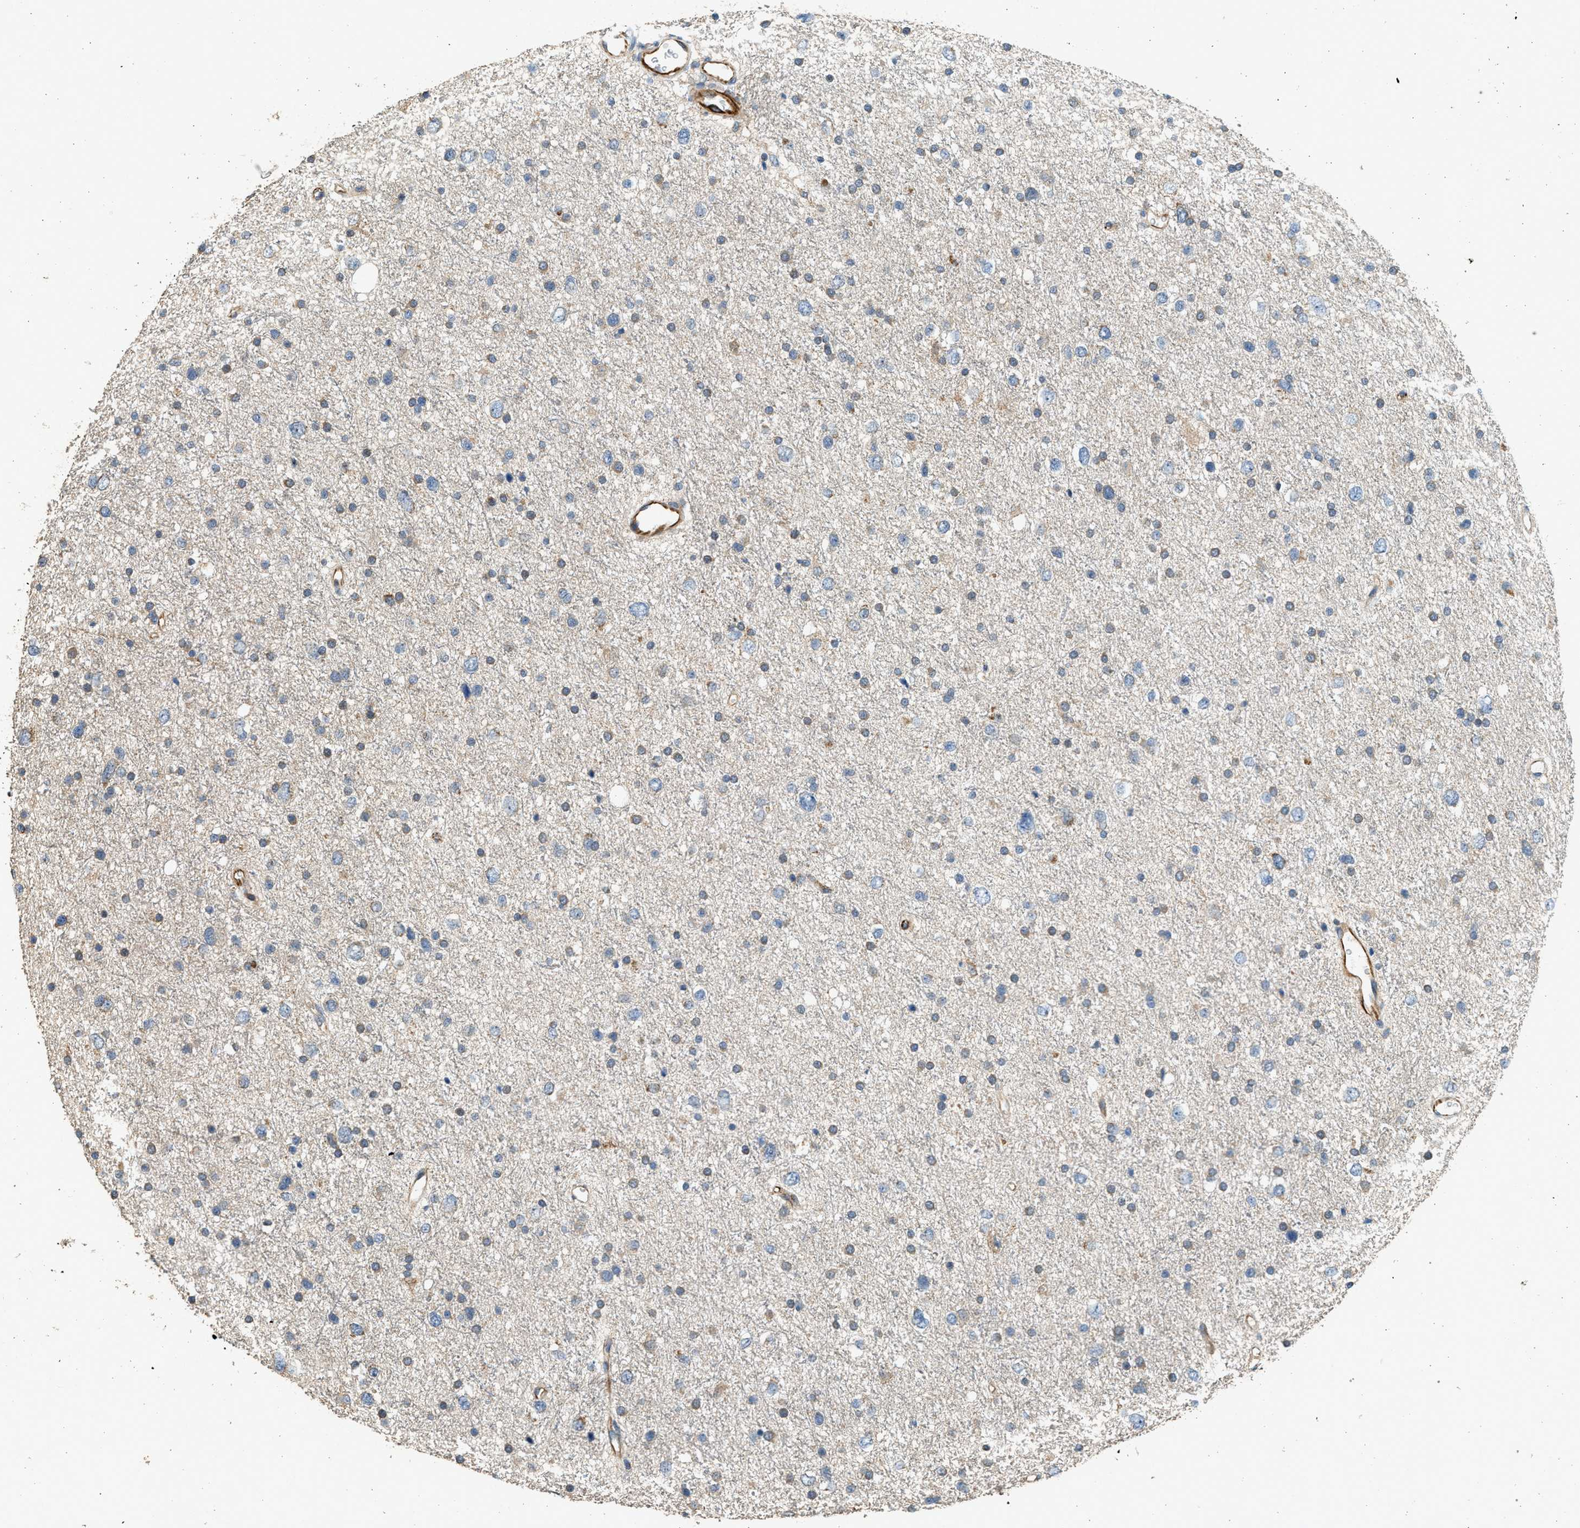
{"staining": {"intensity": "negative", "quantity": "none", "location": "none"}, "tissue": "glioma", "cell_type": "Tumor cells", "image_type": "cancer", "snomed": [{"axis": "morphology", "description": "Glioma, malignant, Low grade"}, {"axis": "topography", "description": "Brain"}], "caption": "Micrograph shows no protein positivity in tumor cells of glioma tissue.", "gene": "PCLO", "patient": {"sex": "female", "age": 37}}